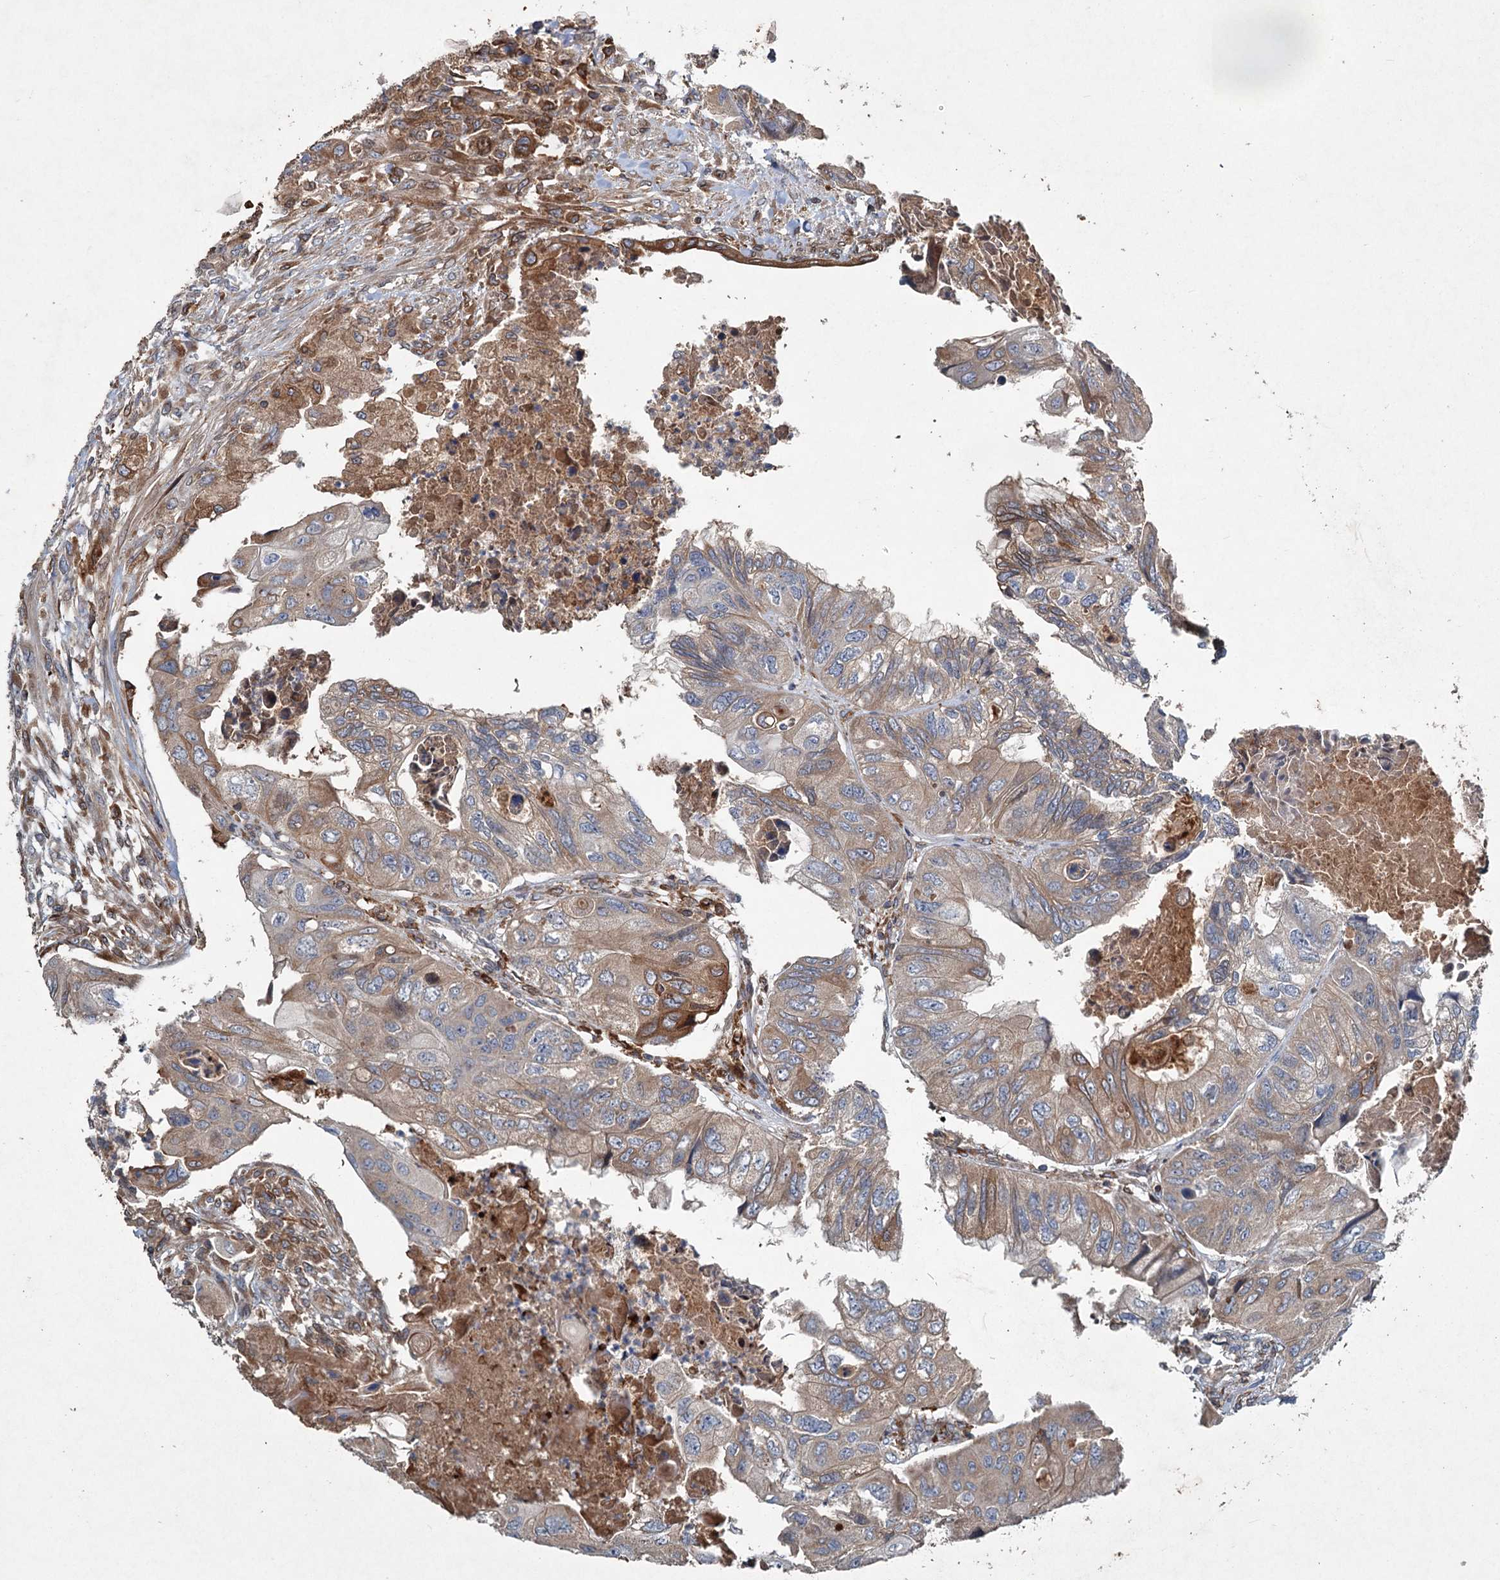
{"staining": {"intensity": "moderate", "quantity": "25%-75%", "location": "cytoplasmic/membranous"}, "tissue": "colorectal cancer", "cell_type": "Tumor cells", "image_type": "cancer", "snomed": [{"axis": "morphology", "description": "Adenocarcinoma, NOS"}, {"axis": "topography", "description": "Rectum"}], "caption": "Adenocarcinoma (colorectal) stained with a brown dye exhibits moderate cytoplasmic/membranous positive staining in approximately 25%-75% of tumor cells.", "gene": "TAPBPL", "patient": {"sex": "male", "age": 63}}